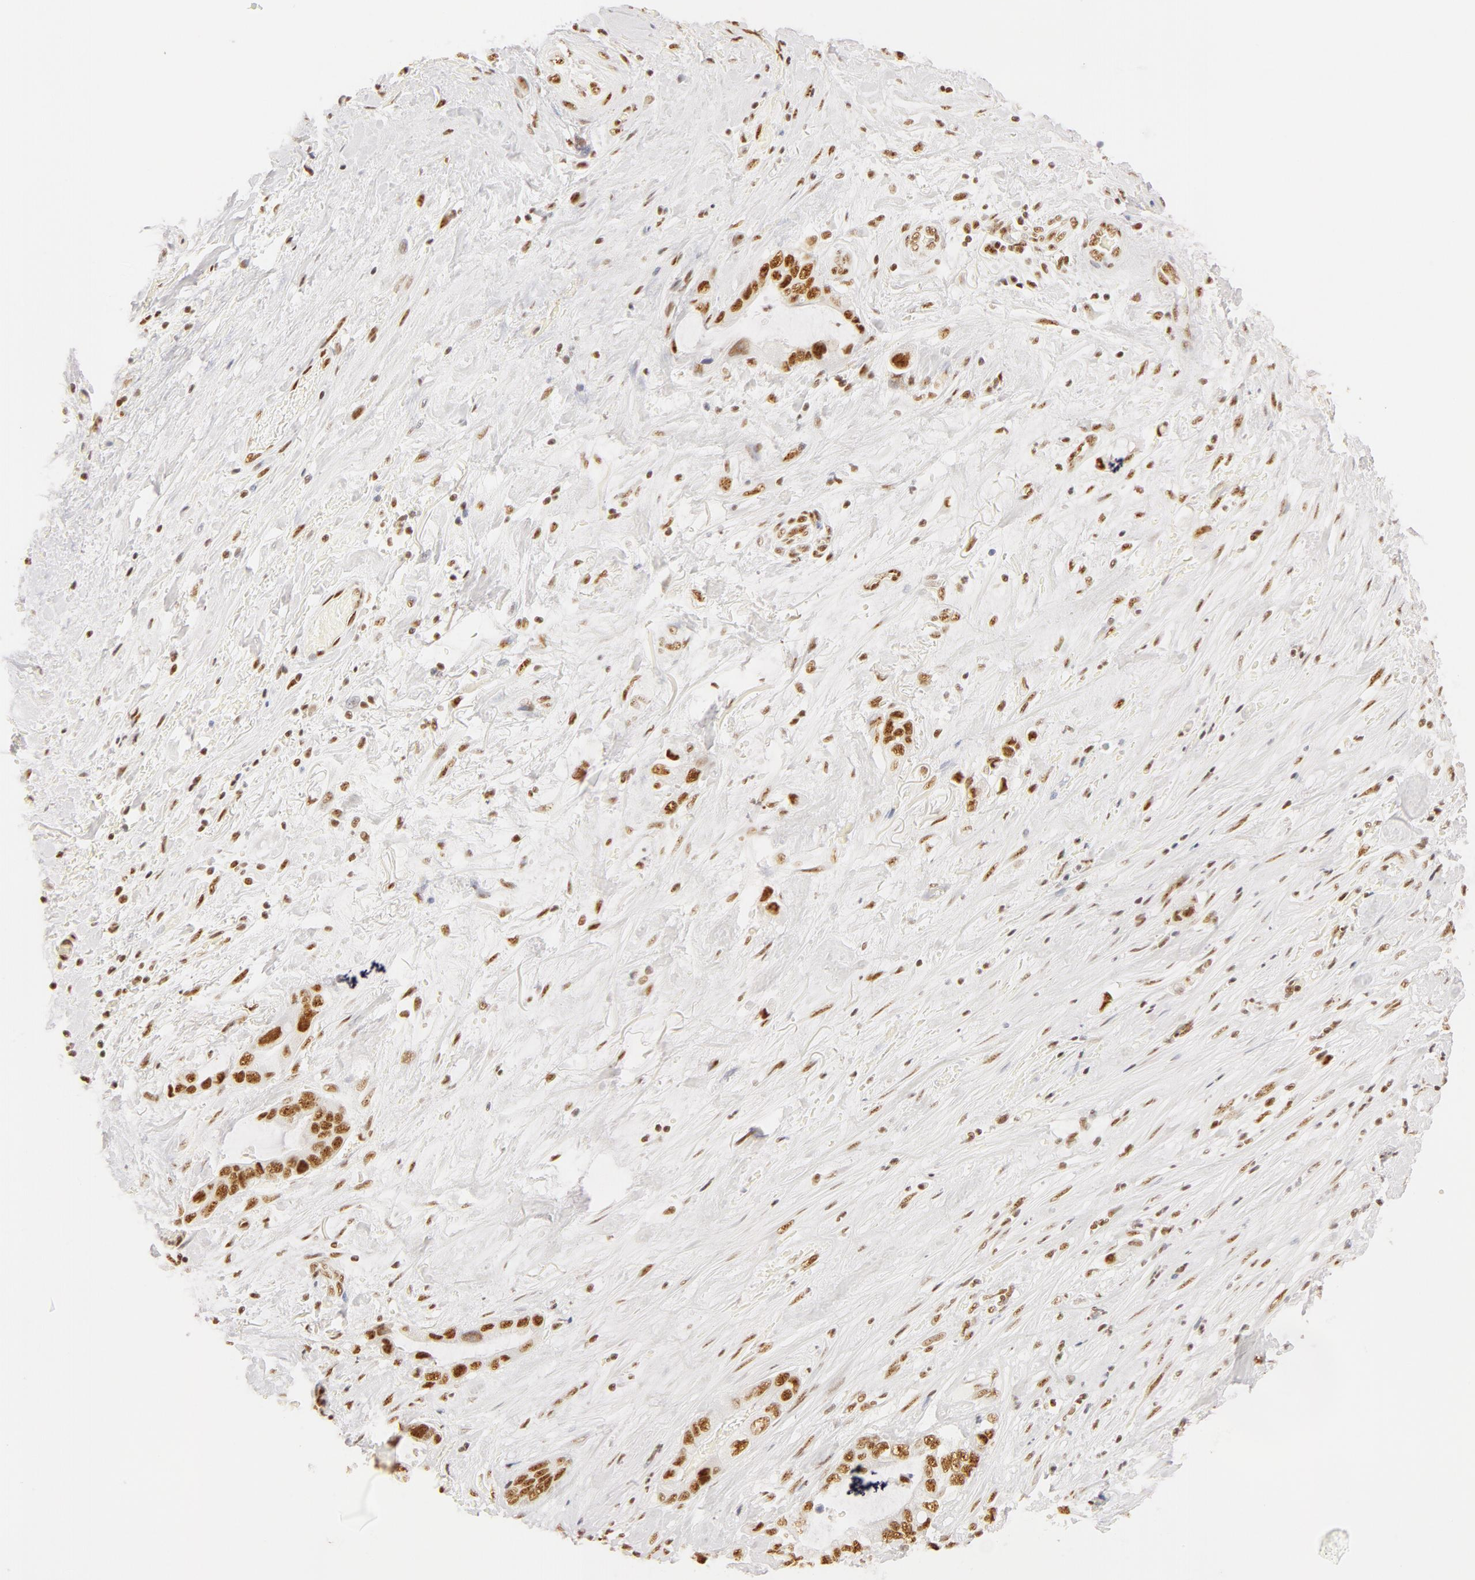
{"staining": {"intensity": "moderate", "quantity": ">75%", "location": "nuclear"}, "tissue": "pancreatic cancer", "cell_type": "Tumor cells", "image_type": "cancer", "snomed": [{"axis": "morphology", "description": "Adenocarcinoma, NOS"}, {"axis": "topography", "description": "Pancreas"}, {"axis": "topography", "description": "Stomach, upper"}], "caption": "The micrograph displays a brown stain indicating the presence of a protein in the nuclear of tumor cells in adenocarcinoma (pancreatic).", "gene": "RBM39", "patient": {"sex": "male", "age": 77}}